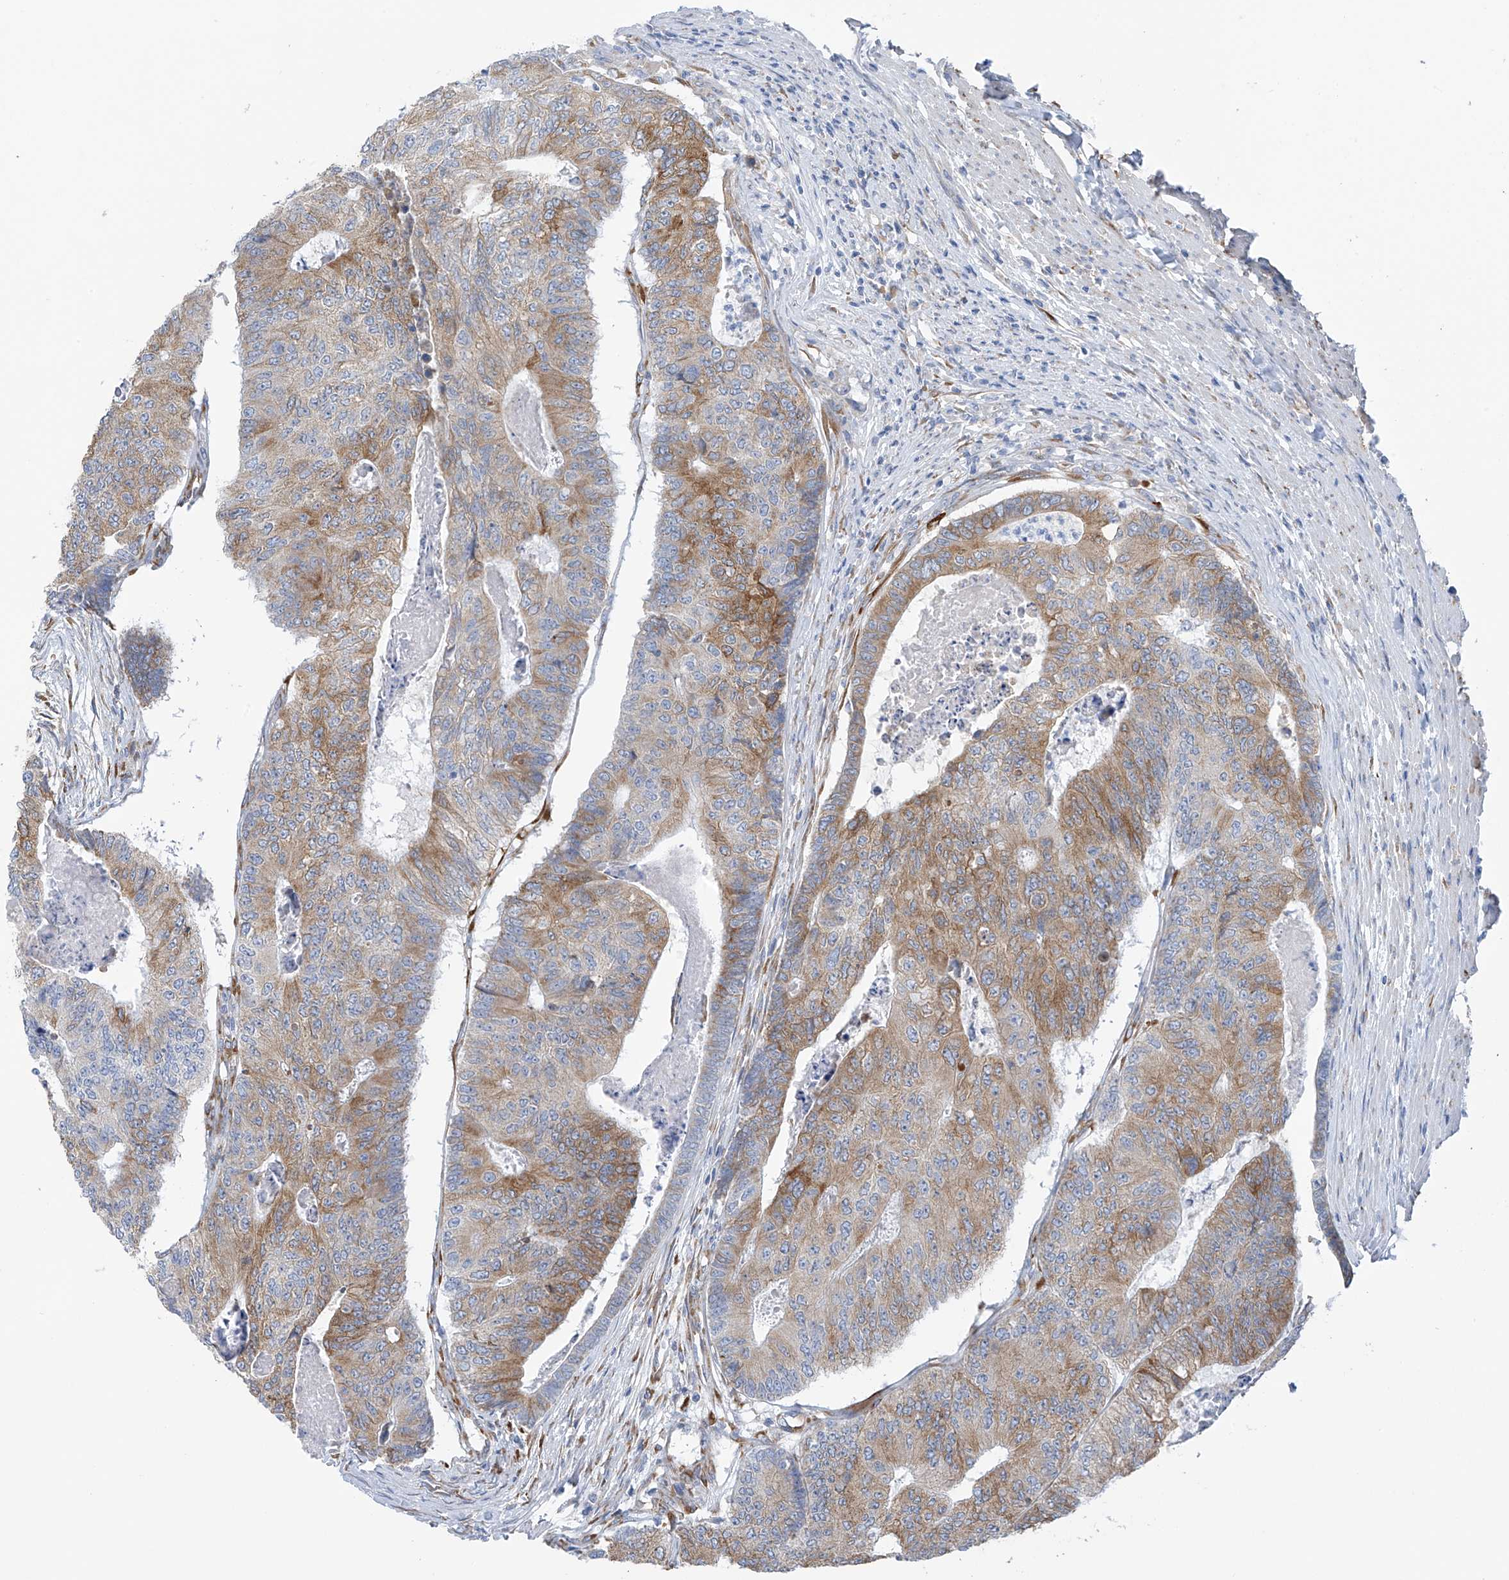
{"staining": {"intensity": "moderate", "quantity": ">75%", "location": "cytoplasmic/membranous"}, "tissue": "colorectal cancer", "cell_type": "Tumor cells", "image_type": "cancer", "snomed": [{"axis": "morphology", "description": "Adenocarcinoma, NOS"}, {"axis": "topography", "description": "Colon"}], "caption": "About >75% of tumor cells in colorectal cancer reveal moderate cytoplasmic/membranous protein expression as visualized by brown immunohistochemical staining.", "gene": "RCN2", "patient": {"sex": "female", "age": 67}}